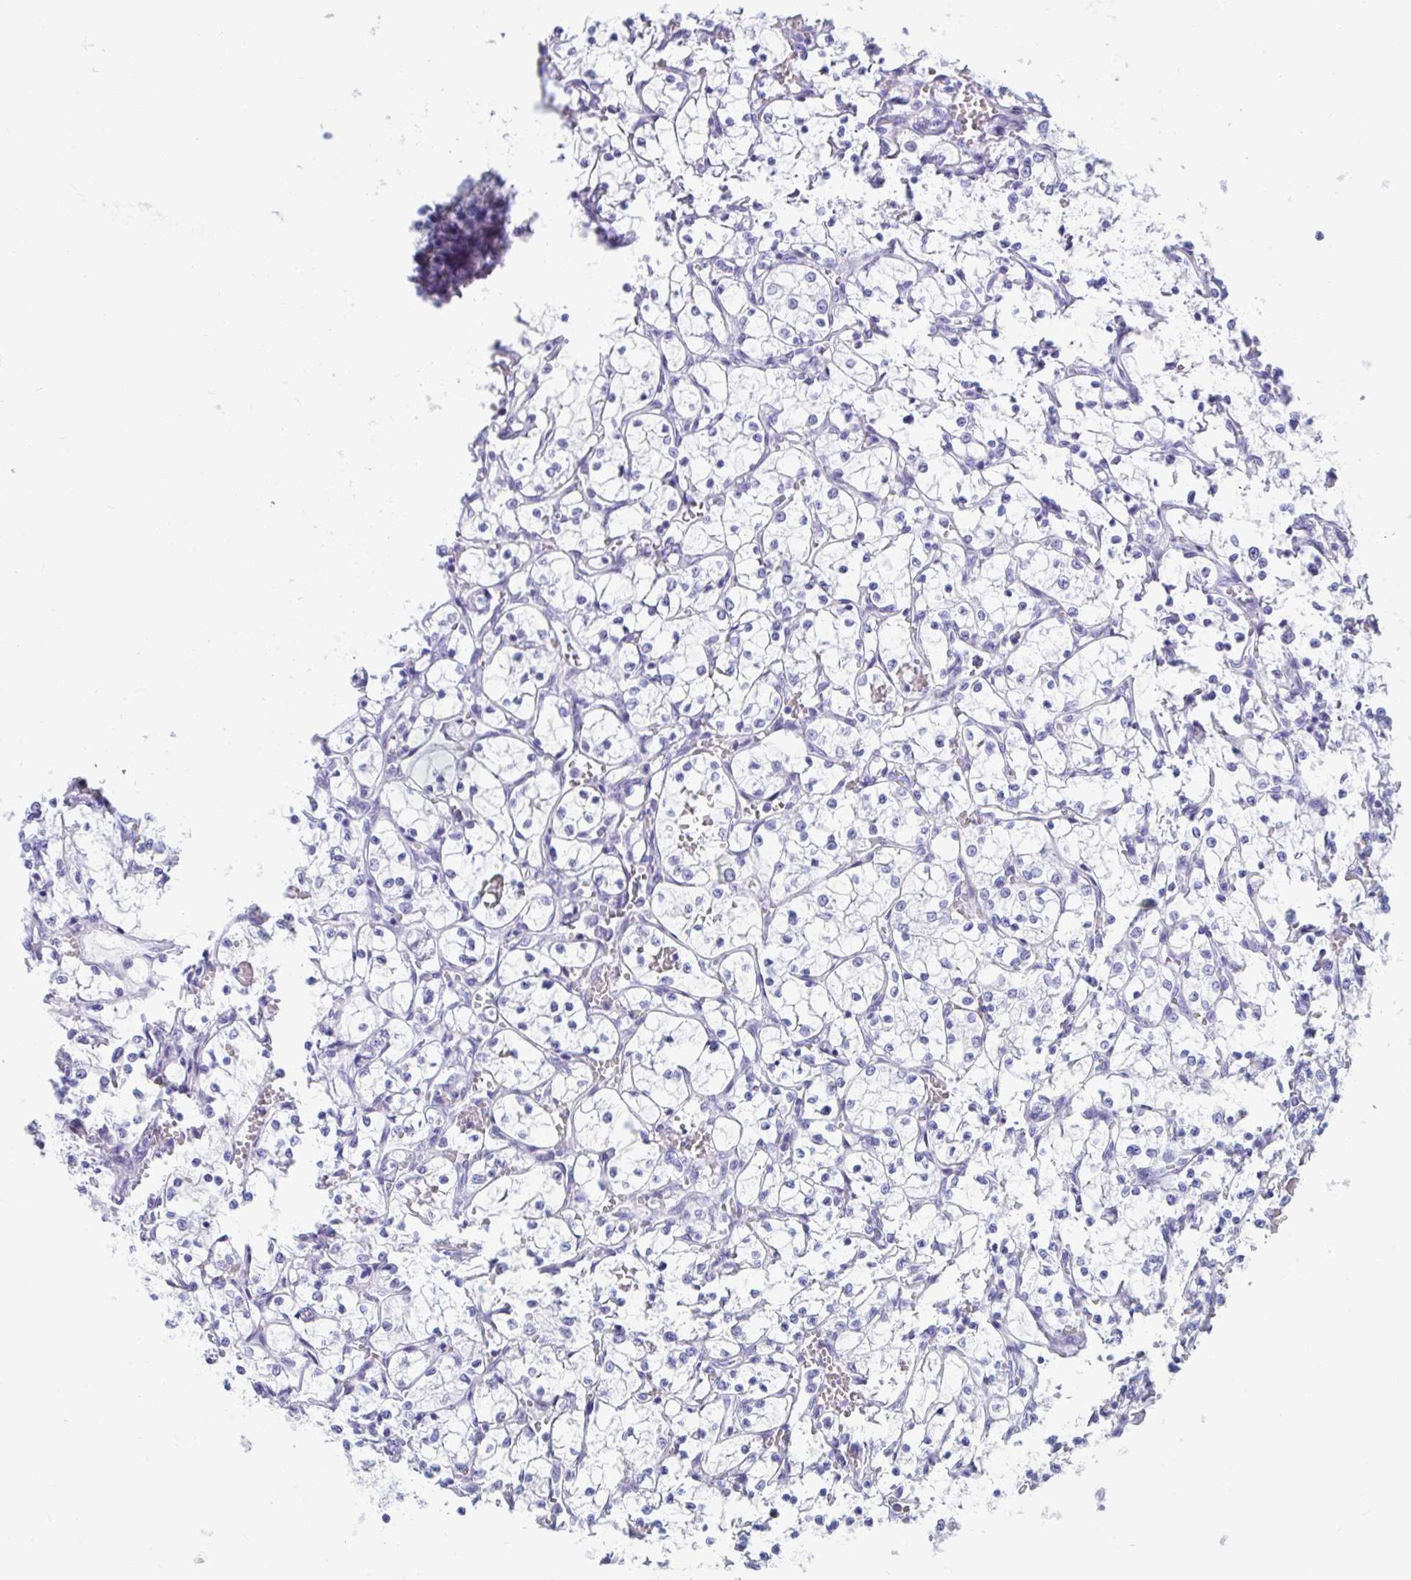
{"staining": {"intensity": "negative", "quantity": "none", "location": "none"}, "tissue": "renal cancer", "cell_type": "Tumor cells", "image_type": "cancer", "snomed": [{"axis": "morphology", "description": "Adenocarcinoma, NOS"}, {"axis": "topography", "description": "Kidney"}], "caption": "Tumor cells are negative for protein expression in human renal cancer (adenocarcinoma). Nuclei are stained in blue.", "gene": "GKN2", "patient": {"sex": "female", "age": 69}}